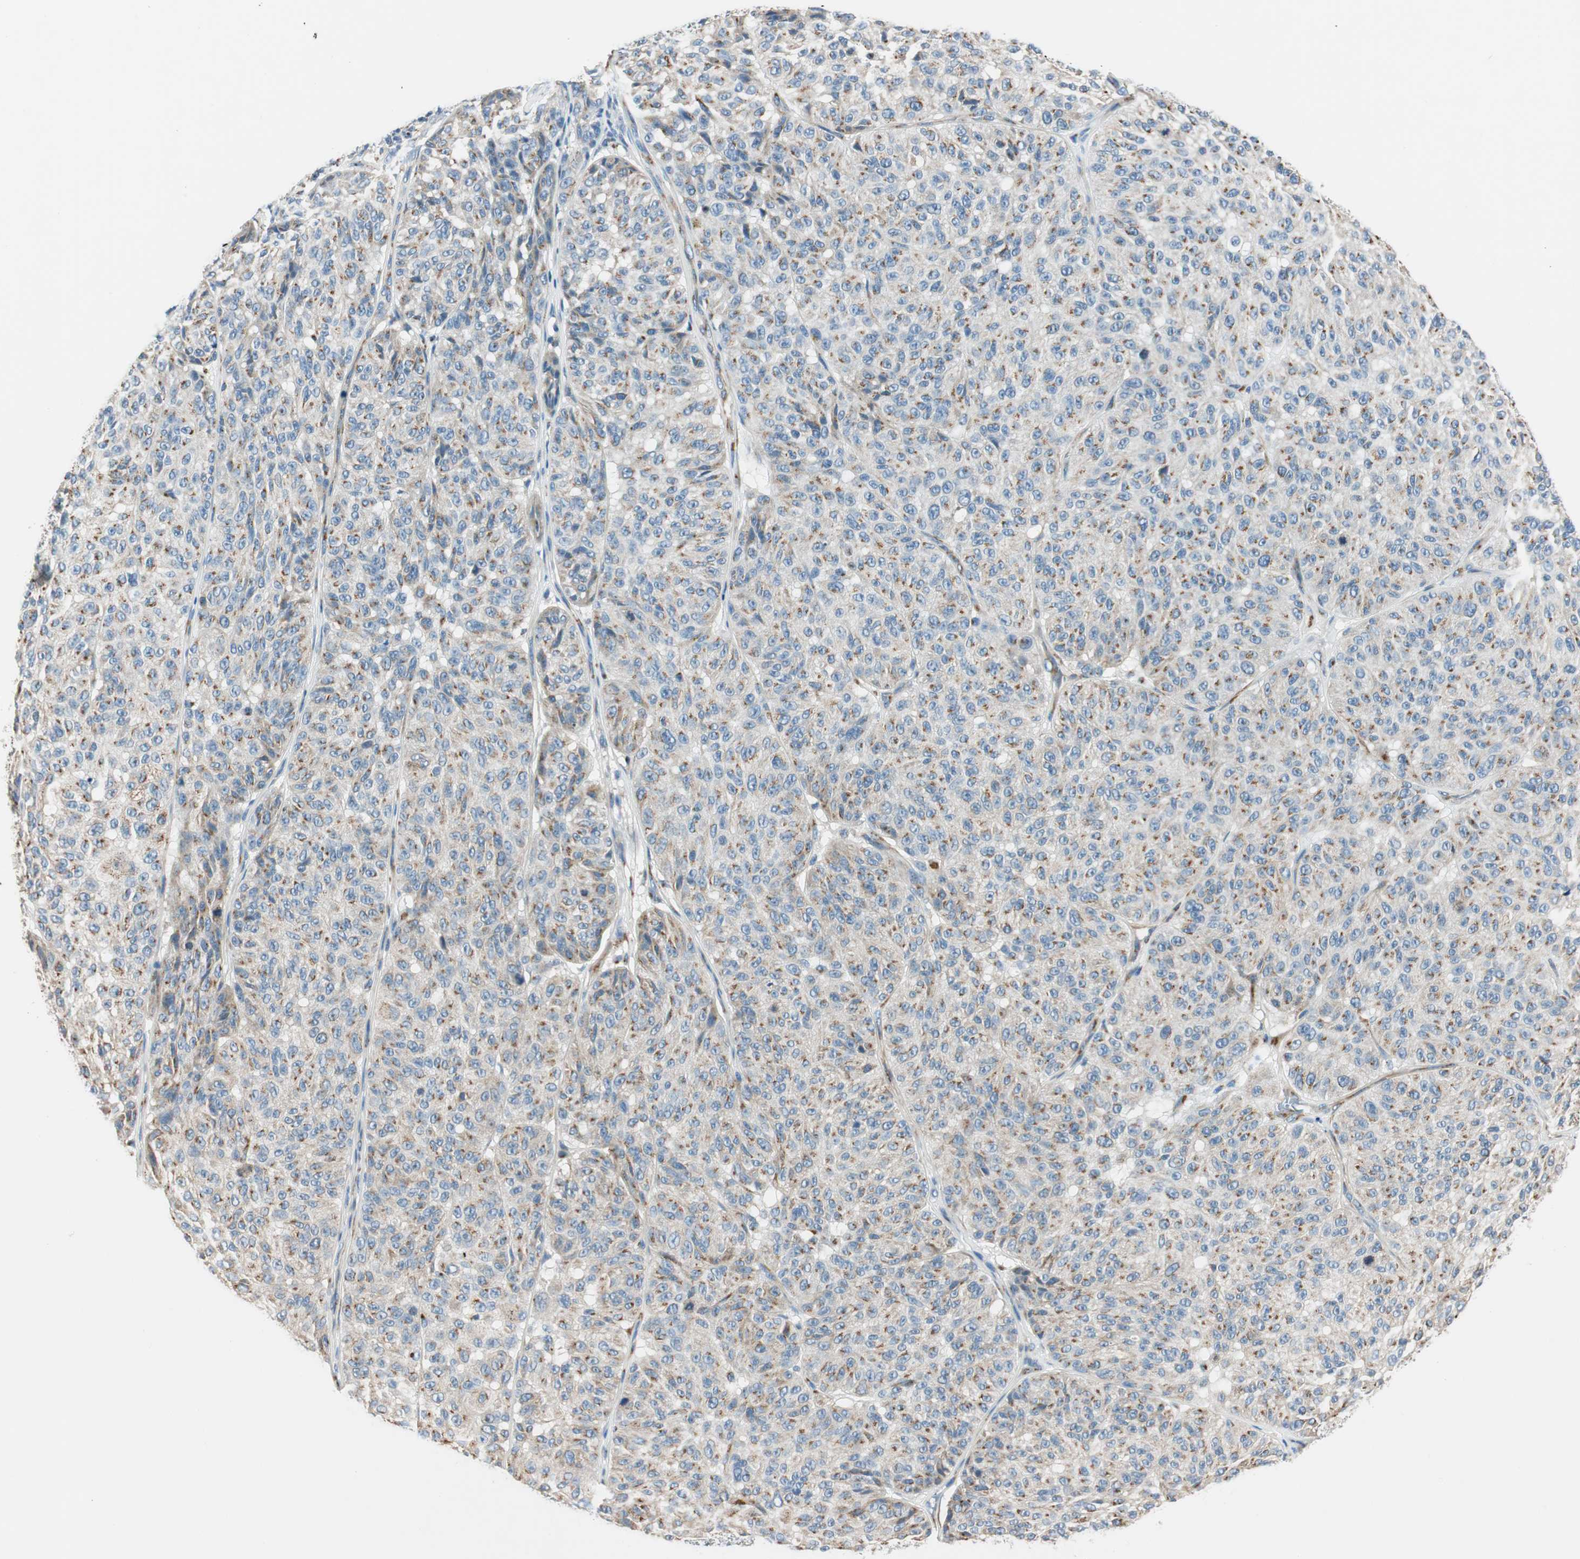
{"staining": {"intensity": "moderate", "quantity": ">75%", "location": "cytoplasmic/membranous"}, "tissue": "melanoma", "cell_type": "Tumor cells", "image_type": "cancer", "snomed": [{"axis": "morphology", "description": "Malignant melanoma, NOS"}, {"axis": "topography", "description": "Skin"}], "caption": "High-power microscopy captured an immunohistochemistry (IHC) histopathology image of melanoma, revealing moderate cytoplasmic/membranous expression in approximately >75% of tumor cells.", "gene": "TMF1", "patient": {"sex": "female", "age": 46}}